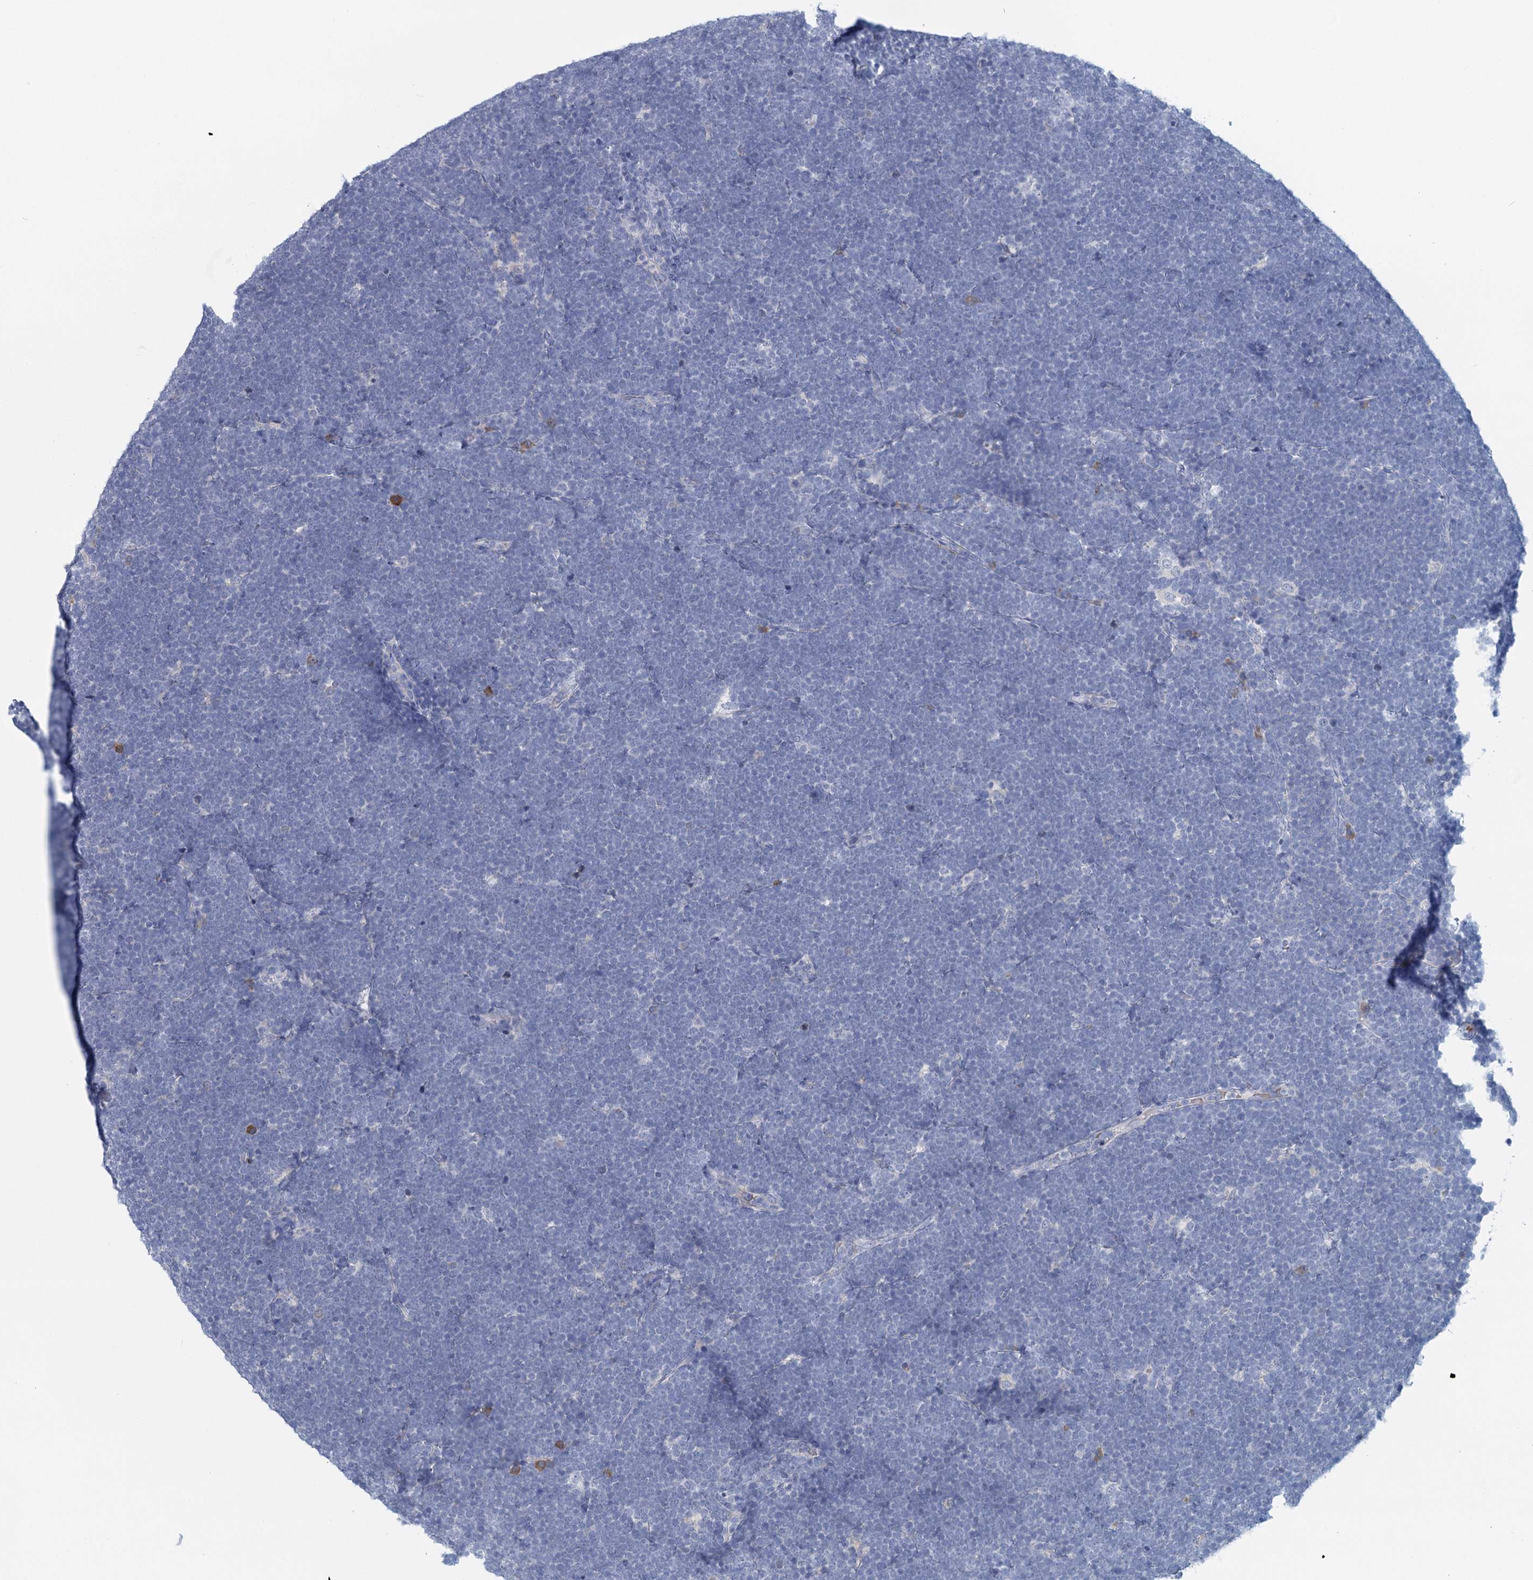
{"staining": {"intensity": "negative", "quantity": "none", "location": "none"}, "tissue": "lymphoma", "cell_type": "Tumor cells", "image_type": "cancer", "snomed": [{"axis": "morphology", "description": "Malignant lymphoma, non-Hodgkin's type, High grade"}, {"axis": "topography", "description": "Lymph node"}], "caption": "Human high-grade malignant lymphoma, non-Hodgkin's type stained for a protein using immunohistochemistry (IHC) exhibits no positivity in tumor cells.", "gene": "ANKRD16", "patient": {"sex": "male", "age": 13}}